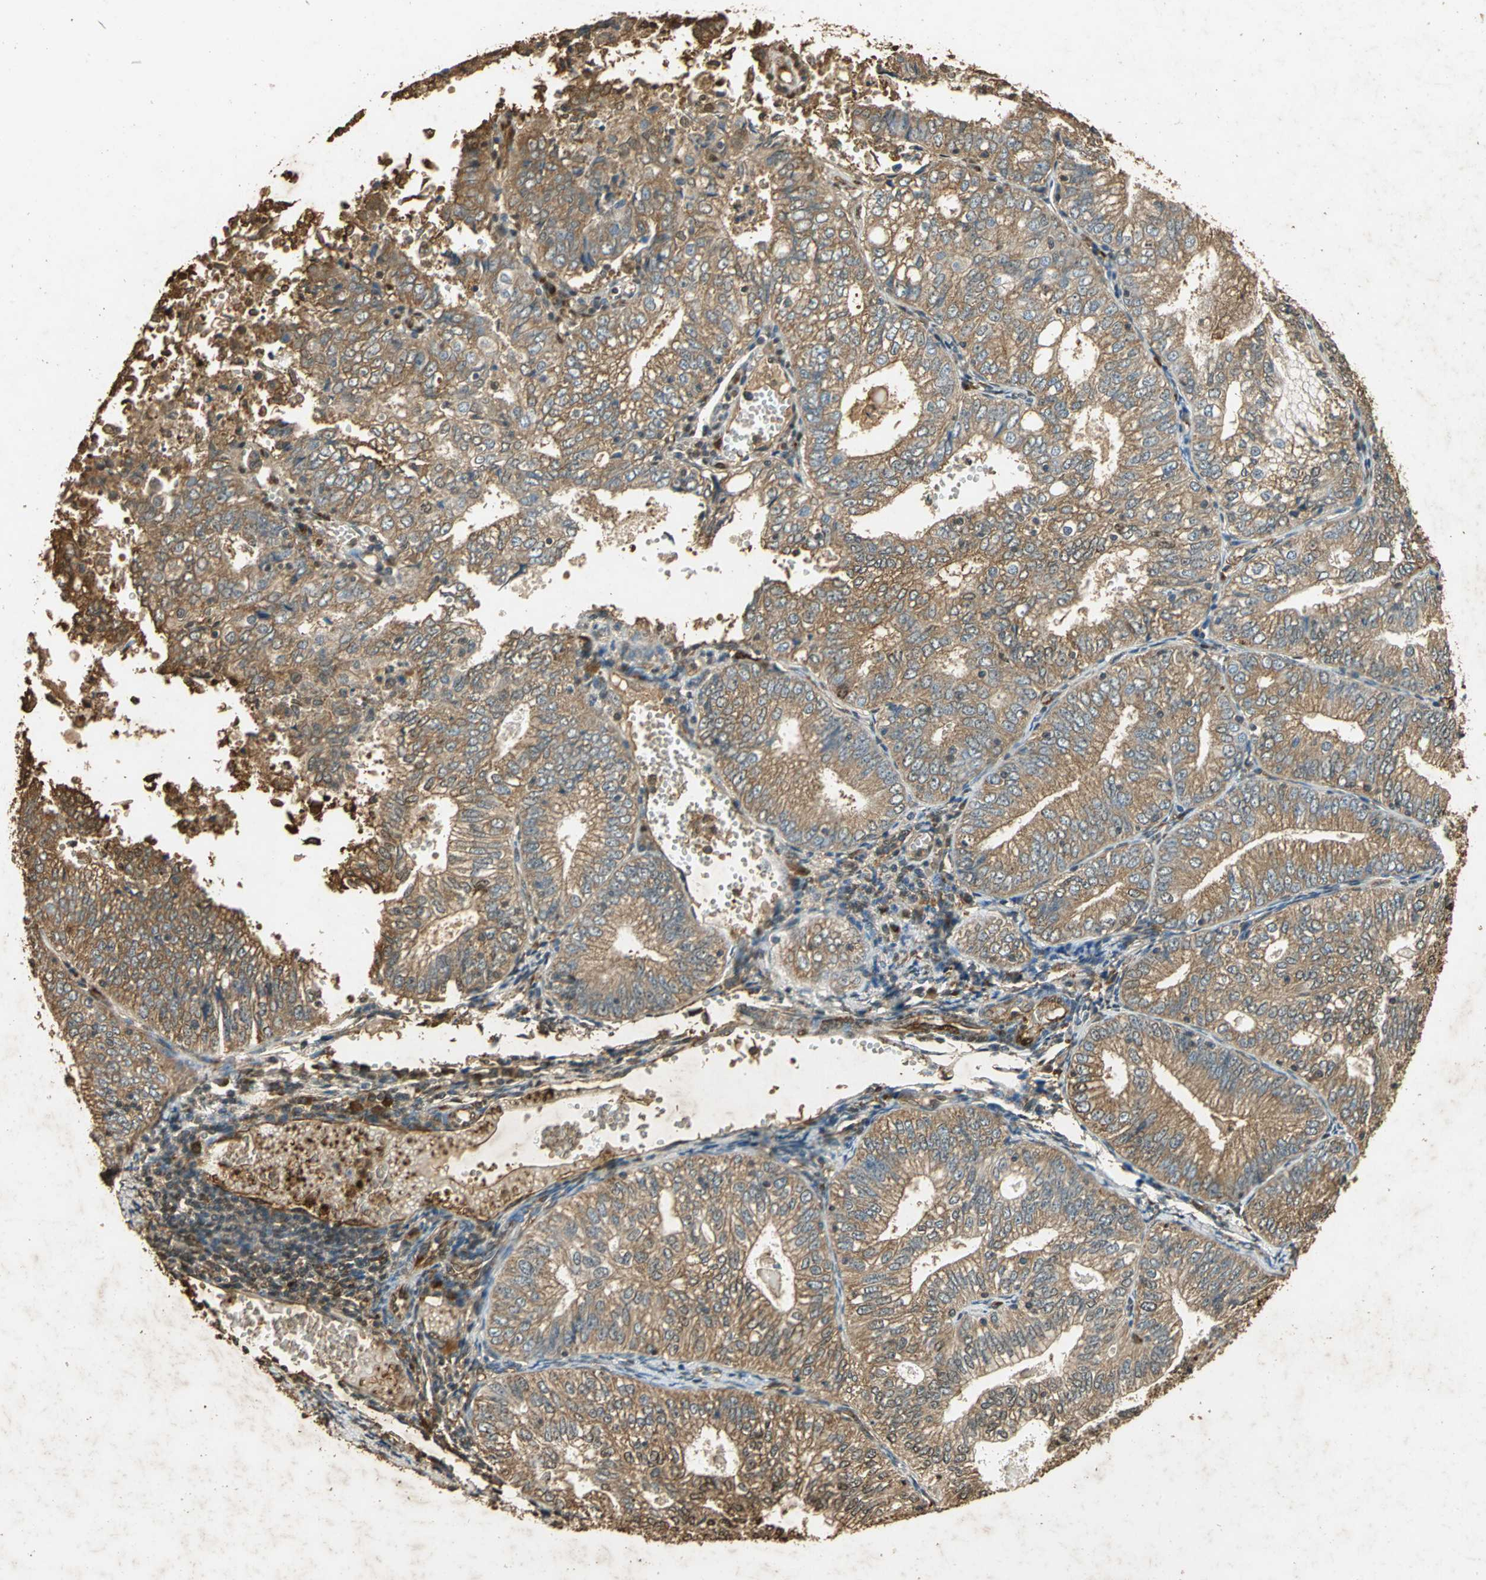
{"staining": {"intensity": "strong", "quantity": ">75%", "location": "cytoplasmic/membranous"}, "tissue": "endometrial cancer", "cell_type": "Tumor cells", "image_type": "cancer", "snomed": [{"axis": "morphology", "description": "Adenocarcinoma, NOS"}, {"axis": "topography", "description": "Endometrium"}], "caption": "A brown stain highlights strong cytoplasmic/membranous staining of a protein in human endometrial adenocarcinoma tumor cells.", "gene": "GAPDH", "patient": {"sex": "female", "age": 69}}